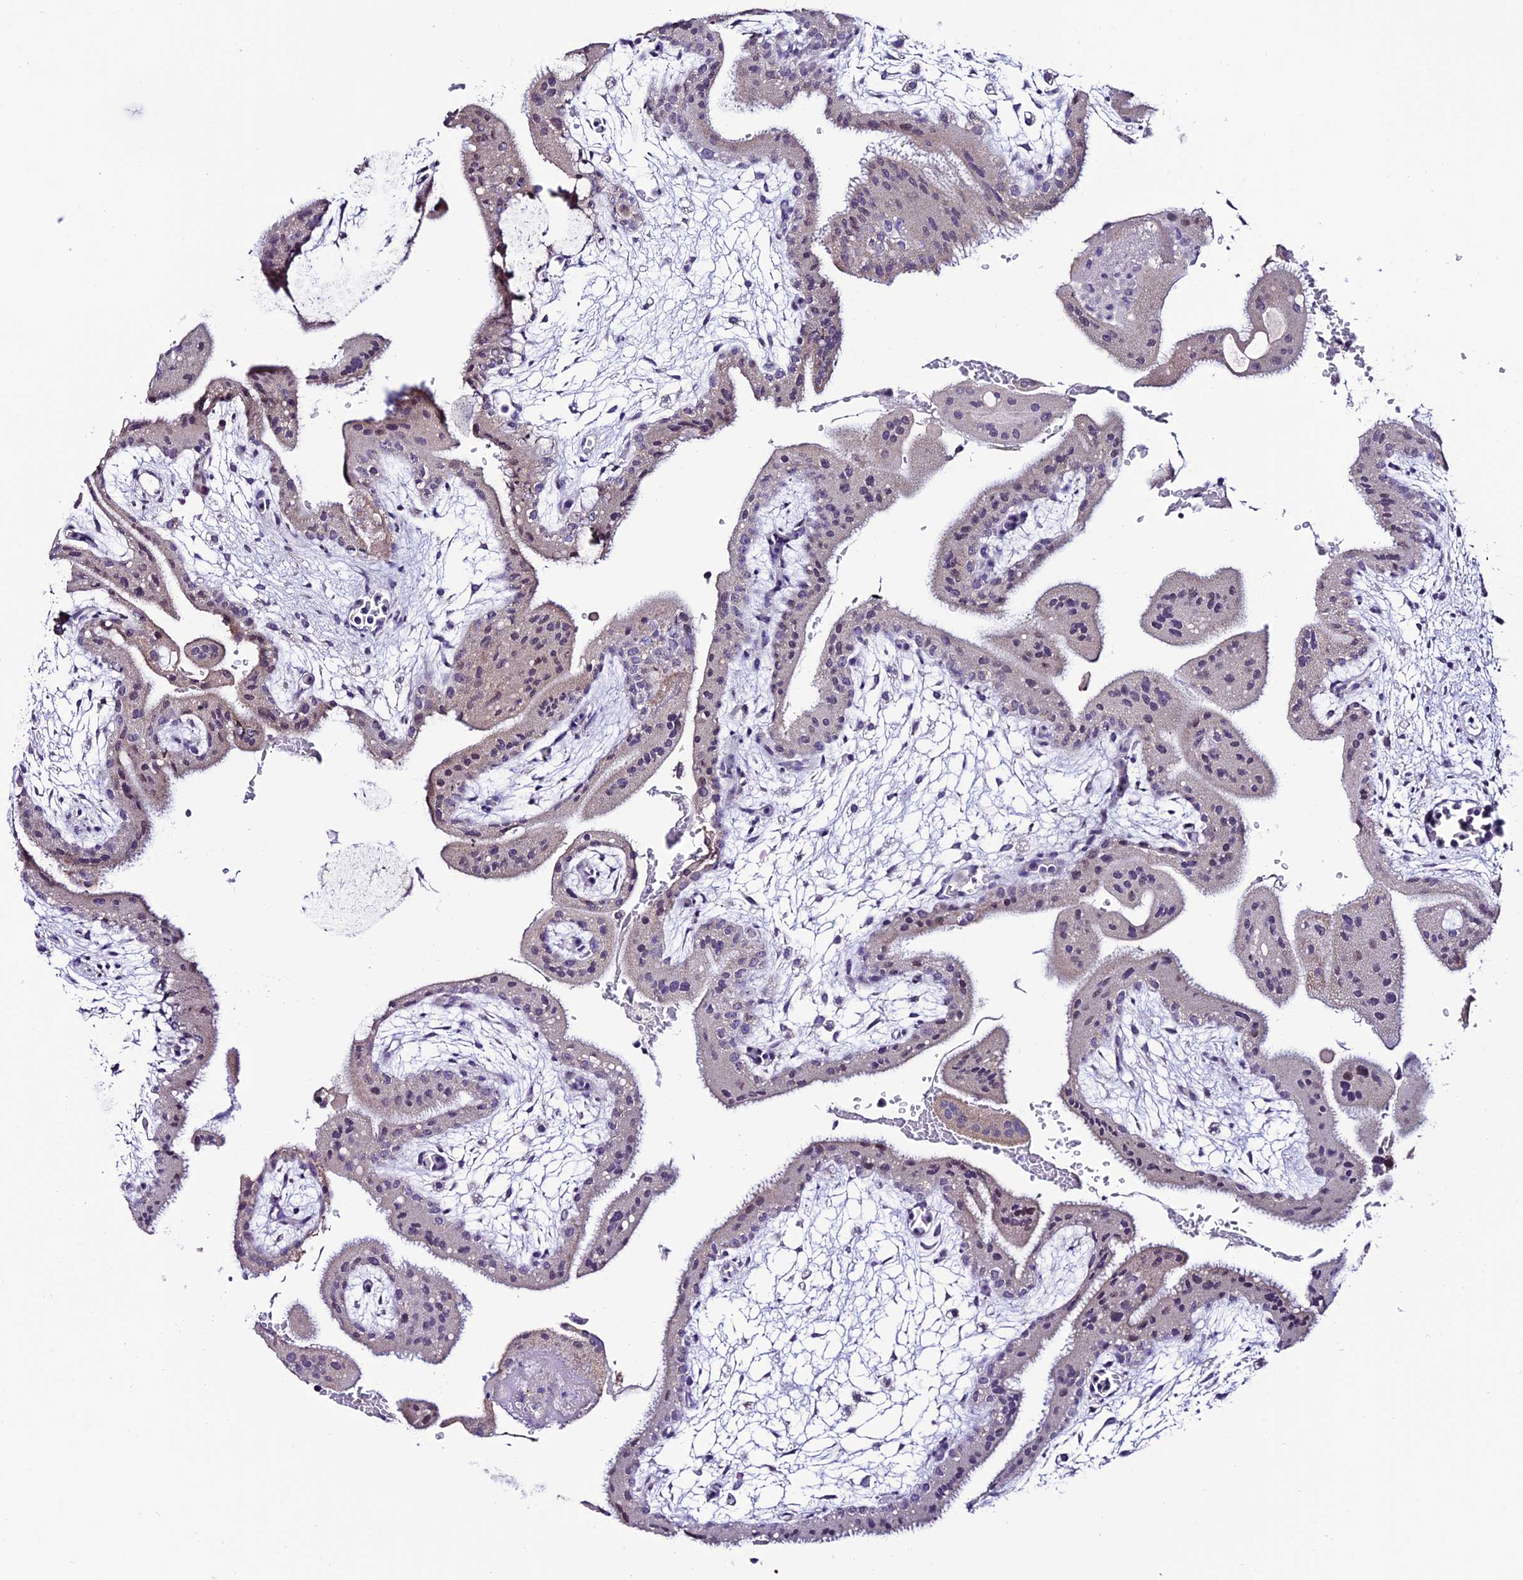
{"staining": {"intensity": "negative", "quantity": "none", "location": "none"}, "tissue": "placenta", "cell_type": "Decidual cells", "image_type": "normal", "snomed": [{"axis": "morphology", "description": "Normal tissue, NOS"}, {"axis": "topography", "description": "Placenta"}], "caption": "Benign placenta was stained to show a protein in brown. There is no significant expression in decidual cells. Brightfield microscopy of immunohistochemistry stained with DAB (brown) and hematoxylin (blue), captured at high magnification.", "gene": "SLC10A1", "patient": {"sex": "female", "age": 35}}